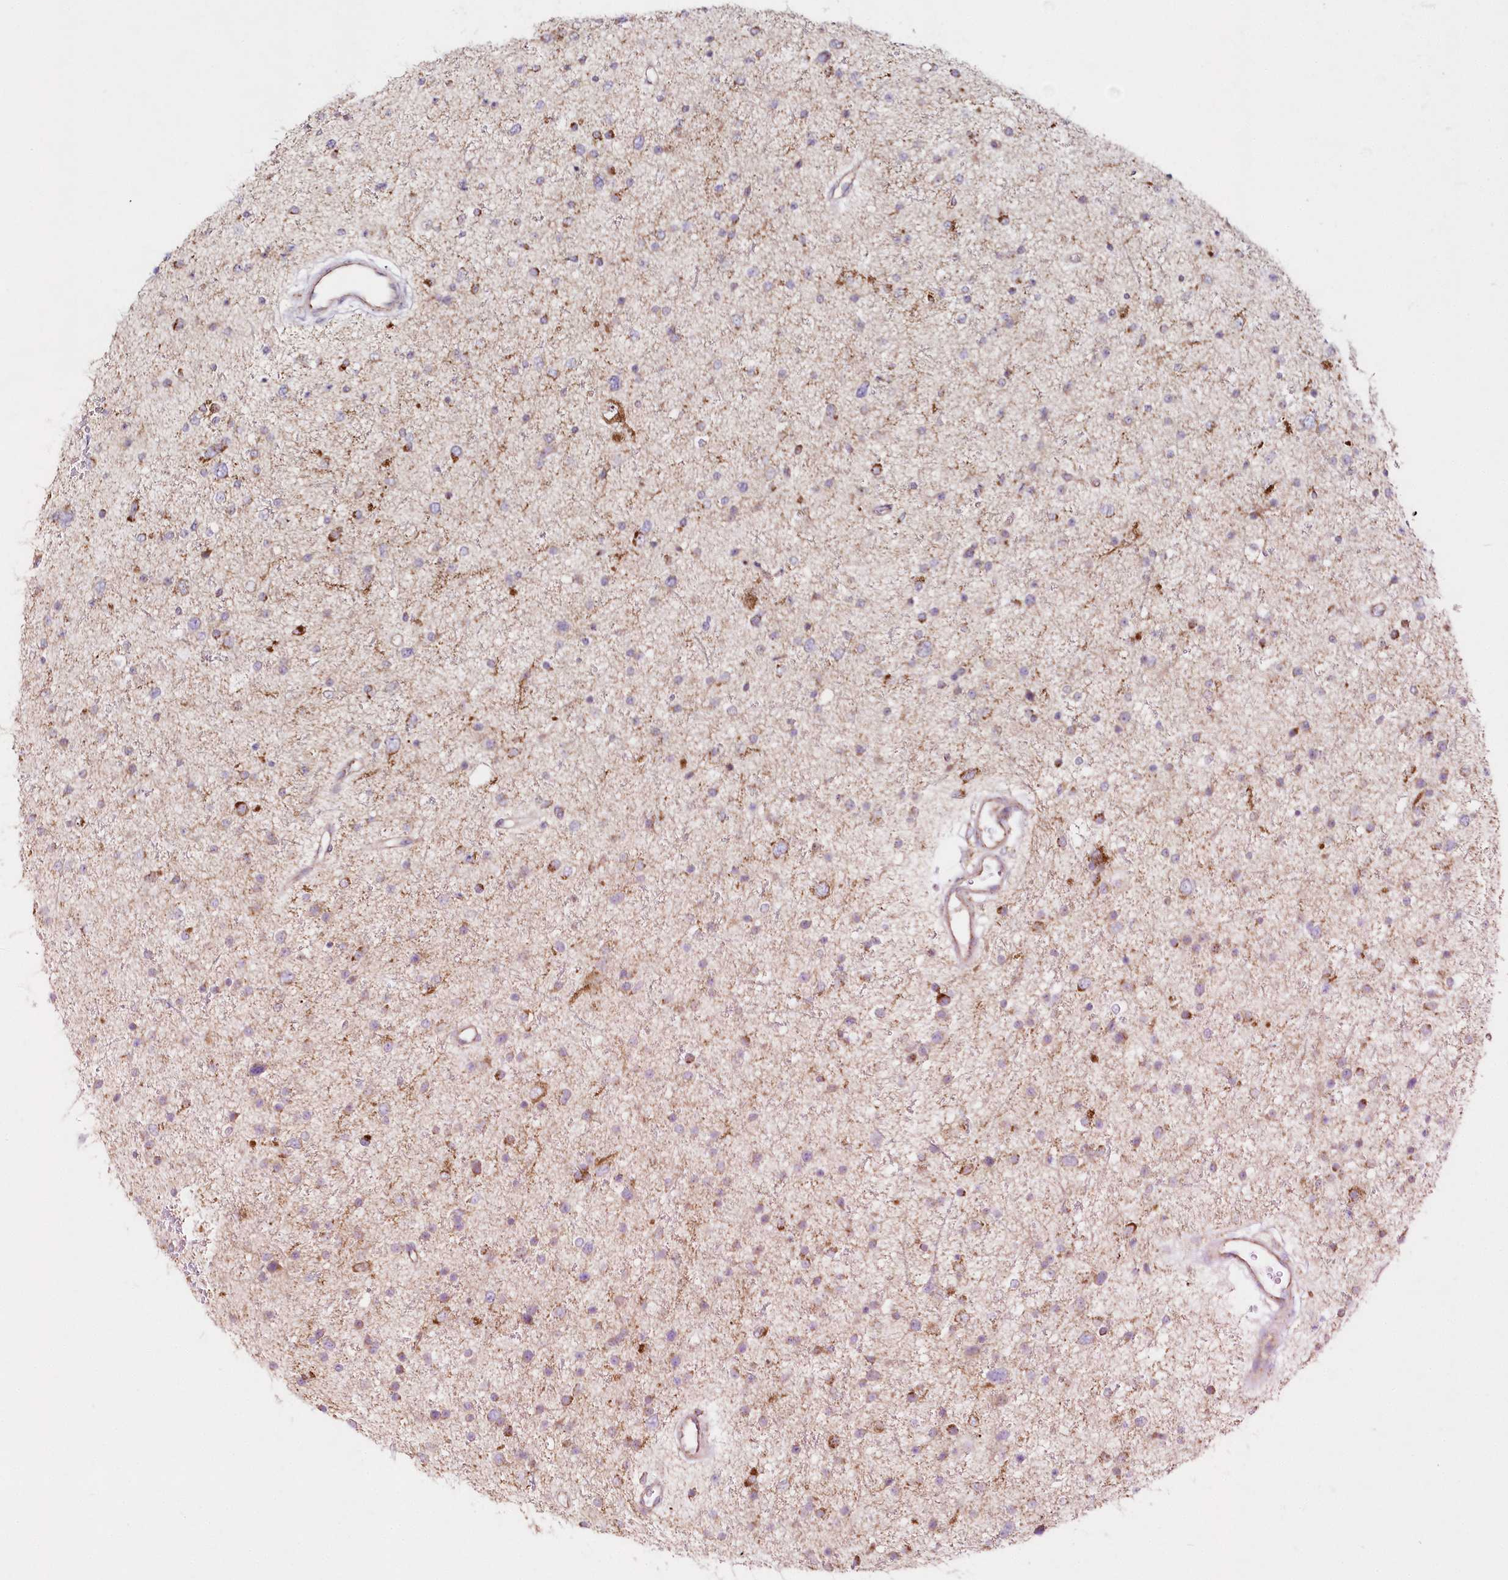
{"staining": {"intensity": "weak", "quantity": "<25%", "location": "cytoplasmic/membranous"}, "tissue": "glioma", "cell_type": "Tumor cells", "image_type": "cancer", "snomed": [{"axis": "morphology", "description": "Glioma, malignant, Low grade"}, {"axis": "topography", "description": "Brain"}], "caption": "Tumor cells are negative for protein expression in human low-grade glioma (malignant).", "gene": "DNA2", "patient": {"sex": "female", "age": 37}}